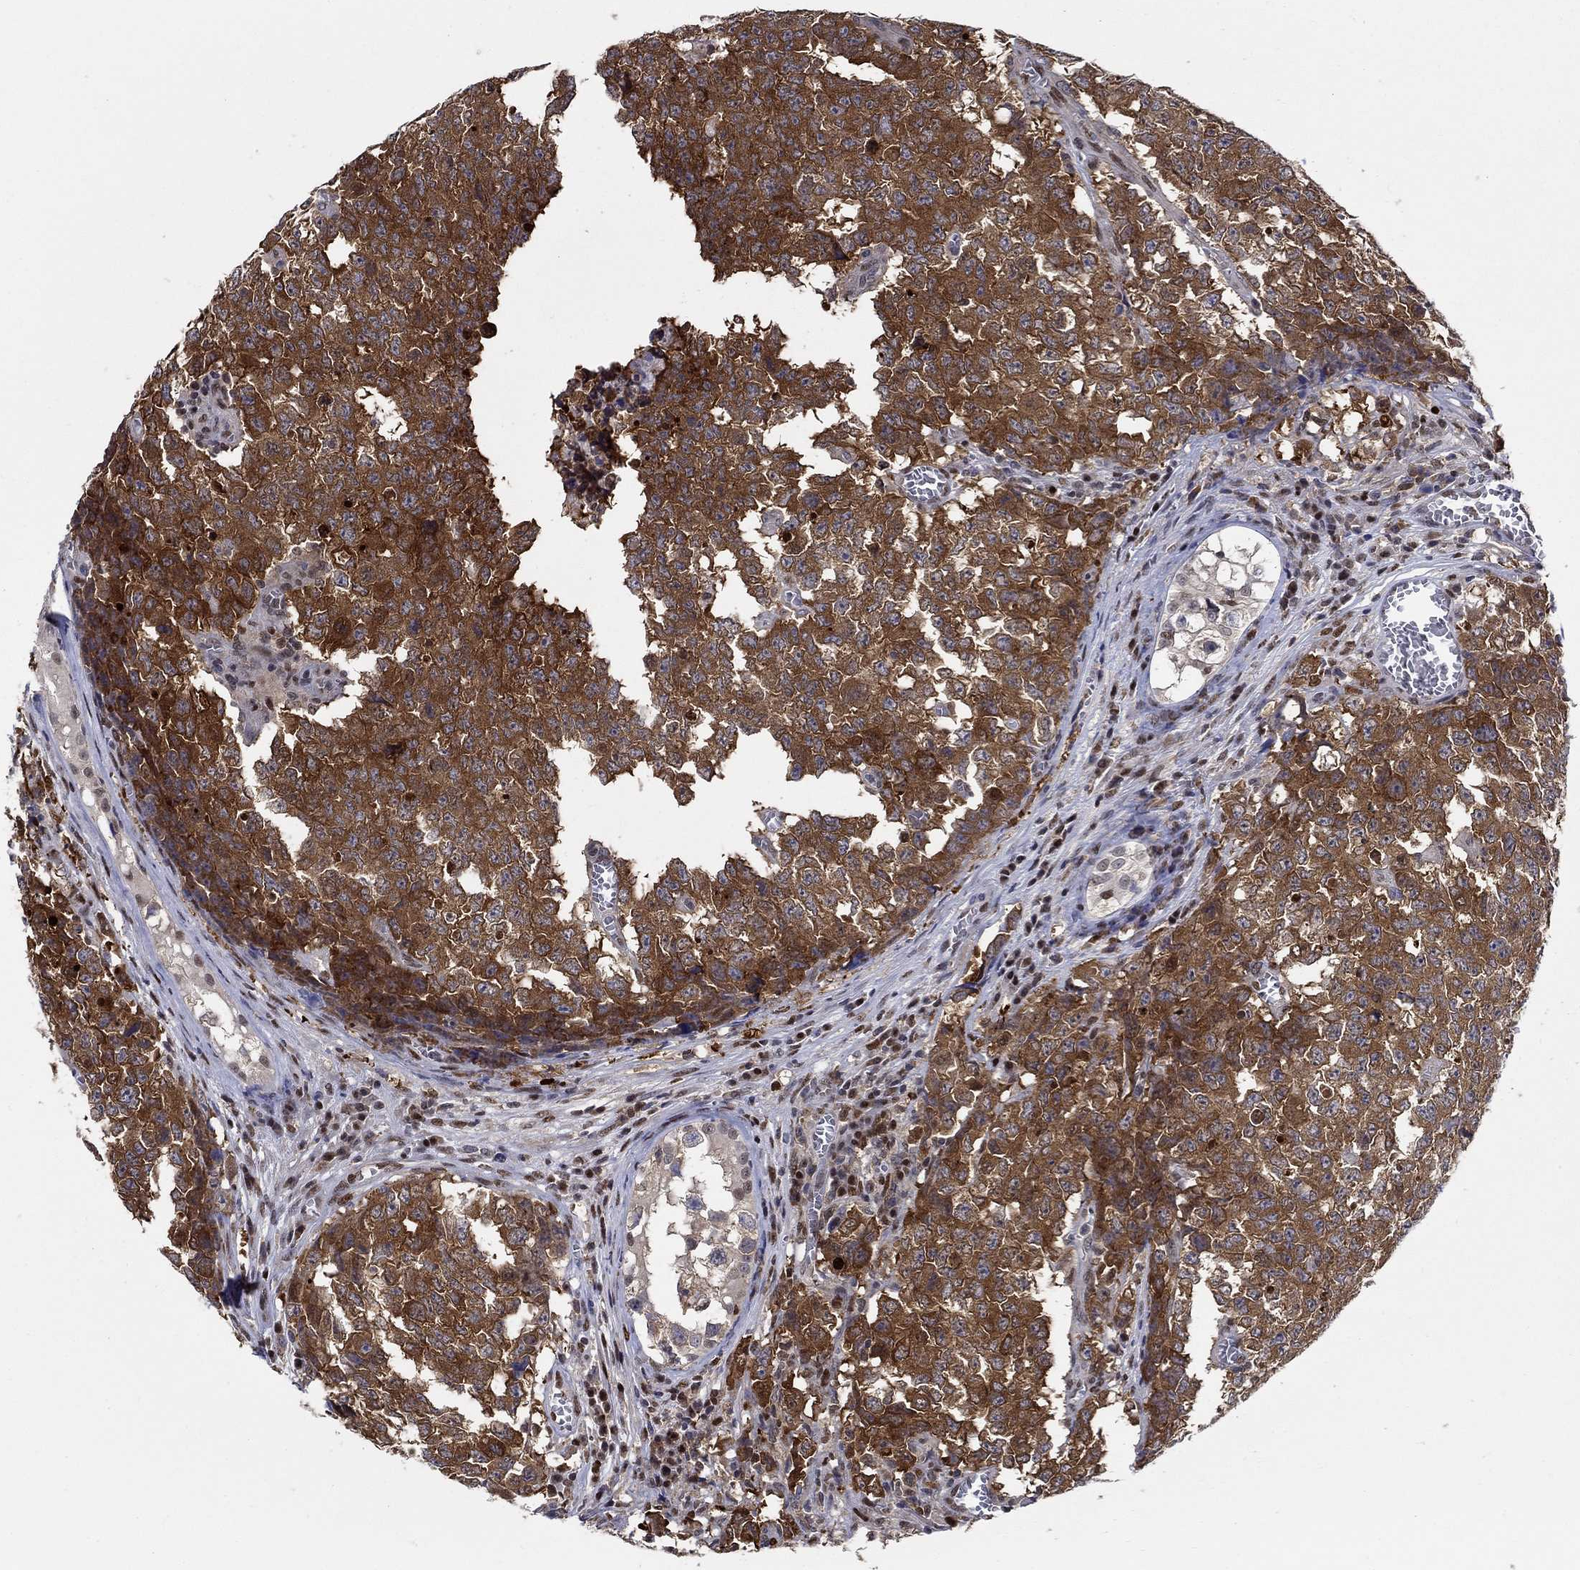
{"staining": {"intensity": "strong", "quantity": ">75%", "location": "cytoplasmic/membranous"}, "tissue": "testis cancer", "cell_type": "Tumor cells", "image_type": "cancer", "snomed": [{"axis": "morphology", "description": "Carcinoma, Embryonal, NOS"}, {"axis": "topography", "description": "Testis"}], "caption": "Immunohistochemical staining of human embryonal carcinoma (testis) reveals strong cytoplasmic/membranous protein staining in approximately >75% of tumor cells.", "gene": "ZNF594", "patient": {"sex": "male", "age": 23}}